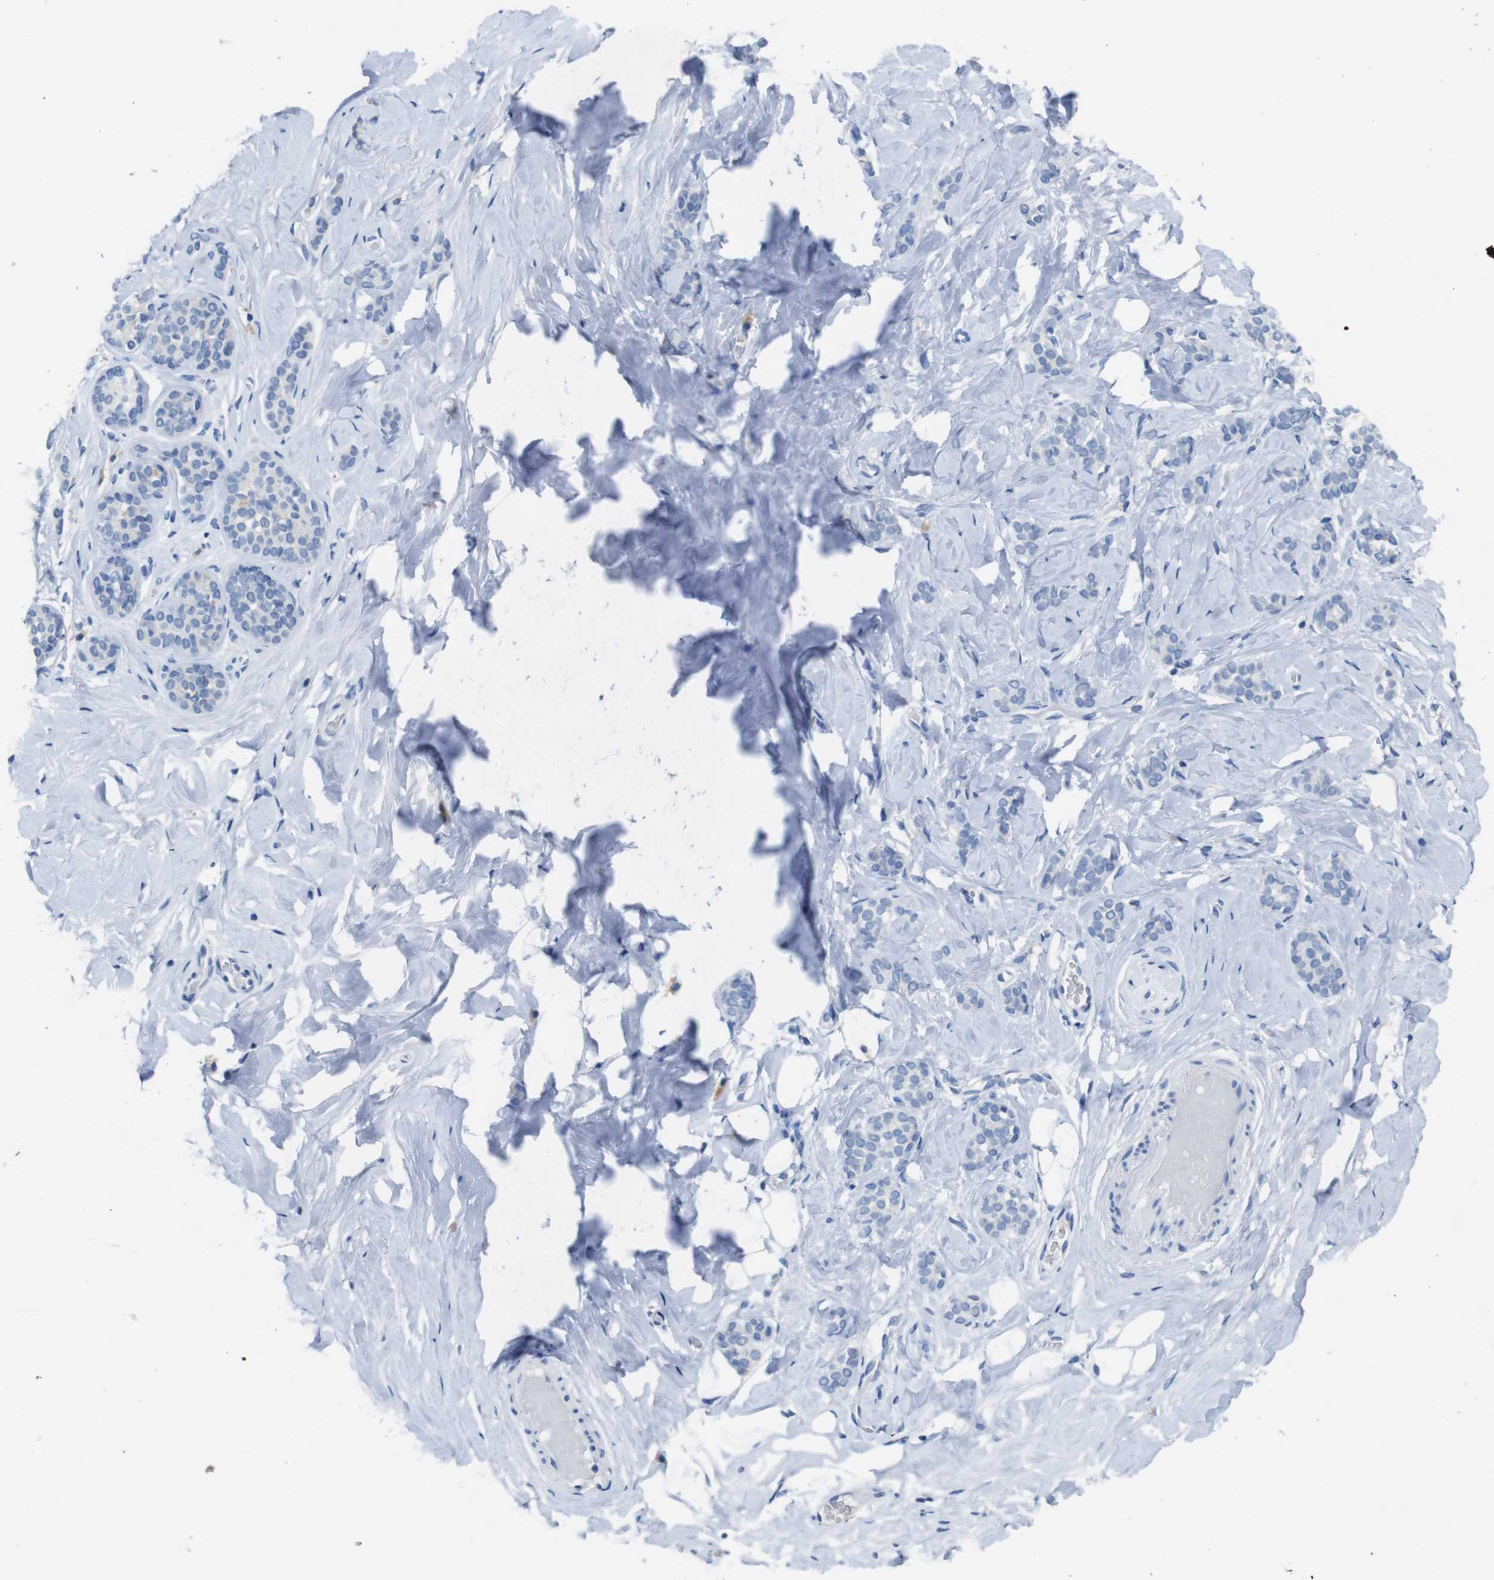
{"staining": {"intensity": "negative", "quantity": "none", "location": "none"}, "tissue": "breast", "cell_type": "Adipocytes", "image_type": "normal", "snomed": [{"axis": "morphology", "description": "Normal tissue, NOS"}, {"axis": "topography", "description": "Breast"}], "caption": "The immunohistochemistry micrograph has no significant positivity in adipocytes of breast.", "gene": "SLC2A8", "patient": {"sex": "female", "age": 75}}